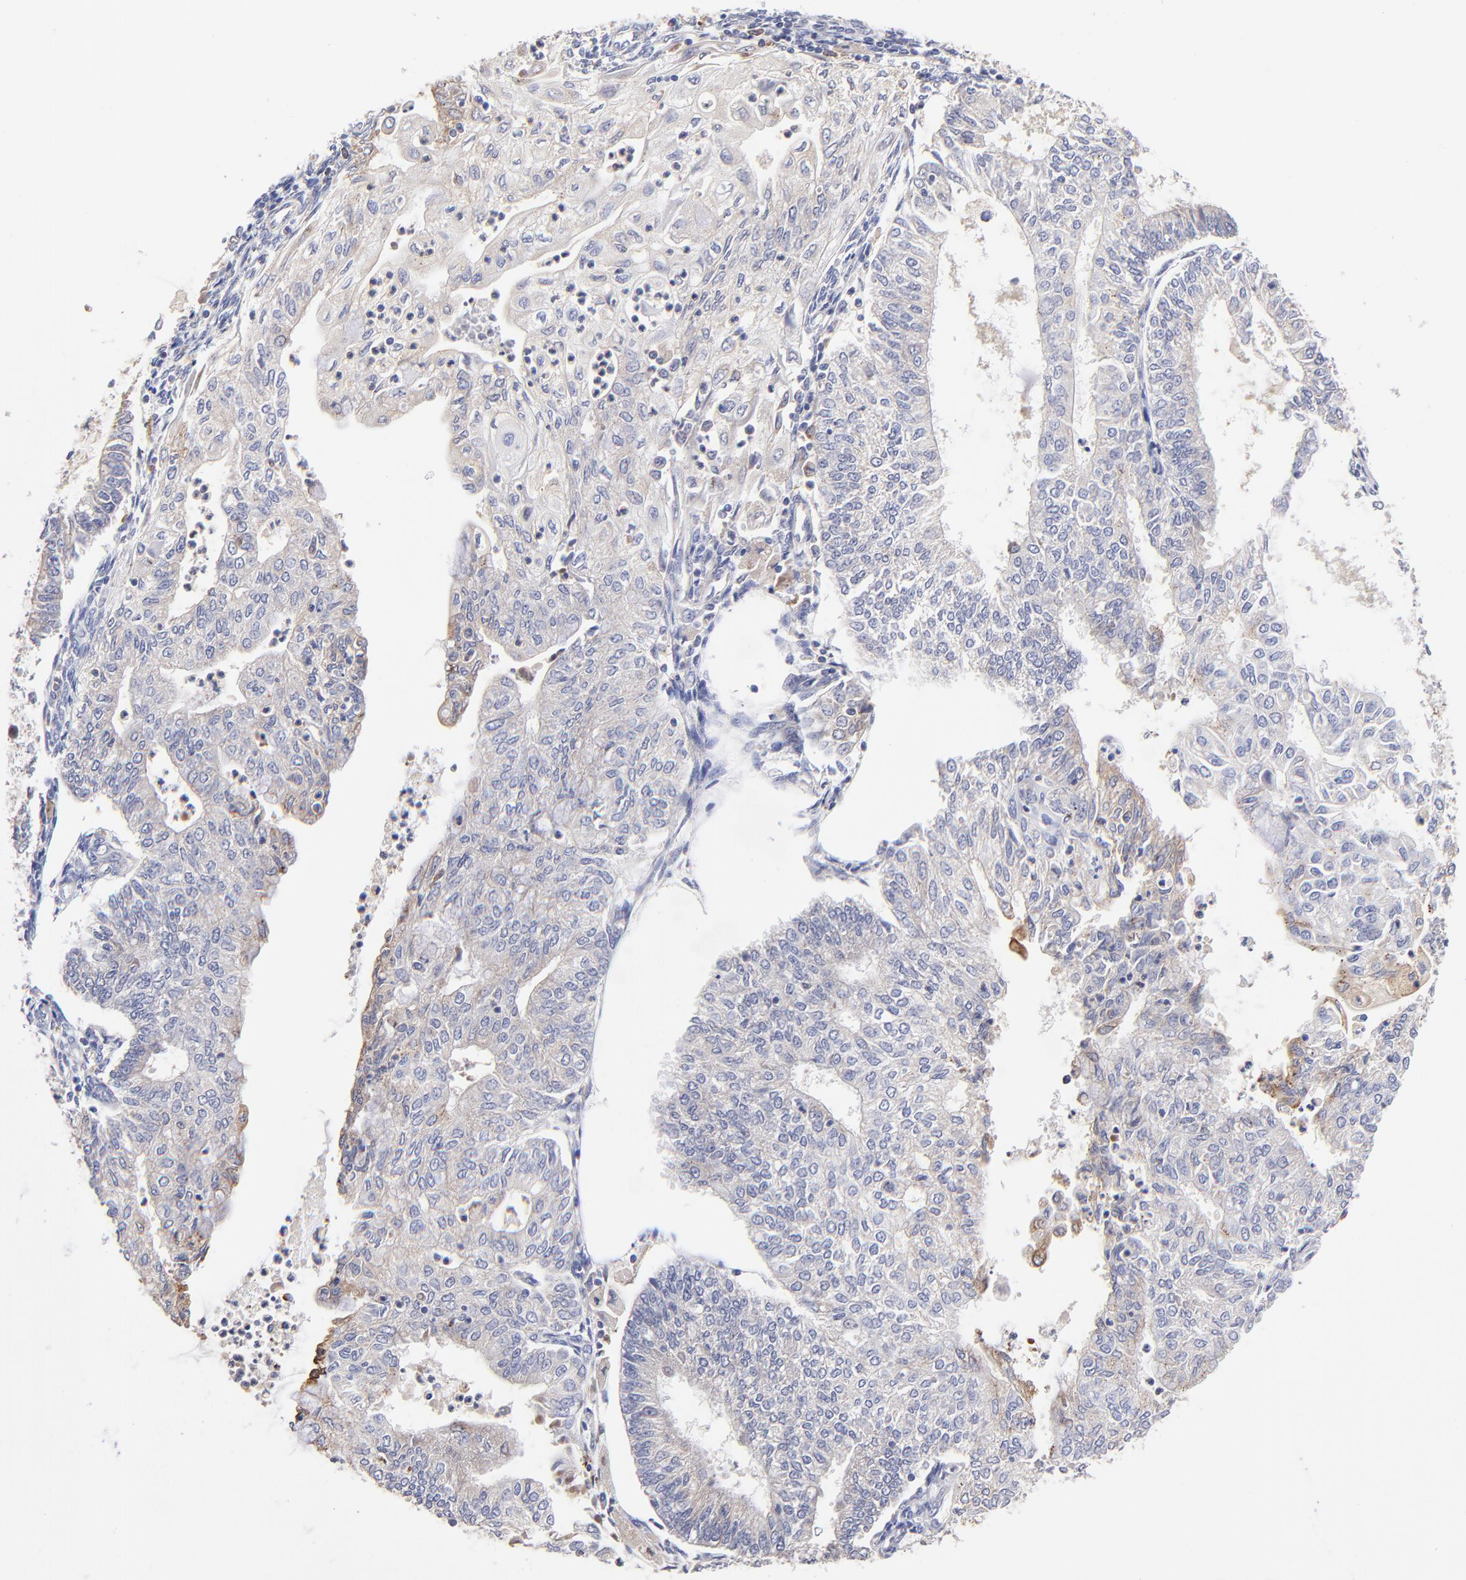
{"staining": {"intensity": "negative", "quantity": "none", "location": "none"}, "tissue": "endometrial cancer", "cell_type": "Tumor cells", "image_type": "cancer", "snomed": [{"axis": "morphology", "description": "Adenocarcinoma, NOS"}, {"axis": "topography", "description": "Endometrium"}], "caption": "Tumor cells show no significant protein positivity in endometrial adenocarcinoma. (DAB immunohistochemistry visualized using brightfield microscopy, high magnification).", "gene": "GCSAM", "patient": {"sex": "female", "age": 59}}